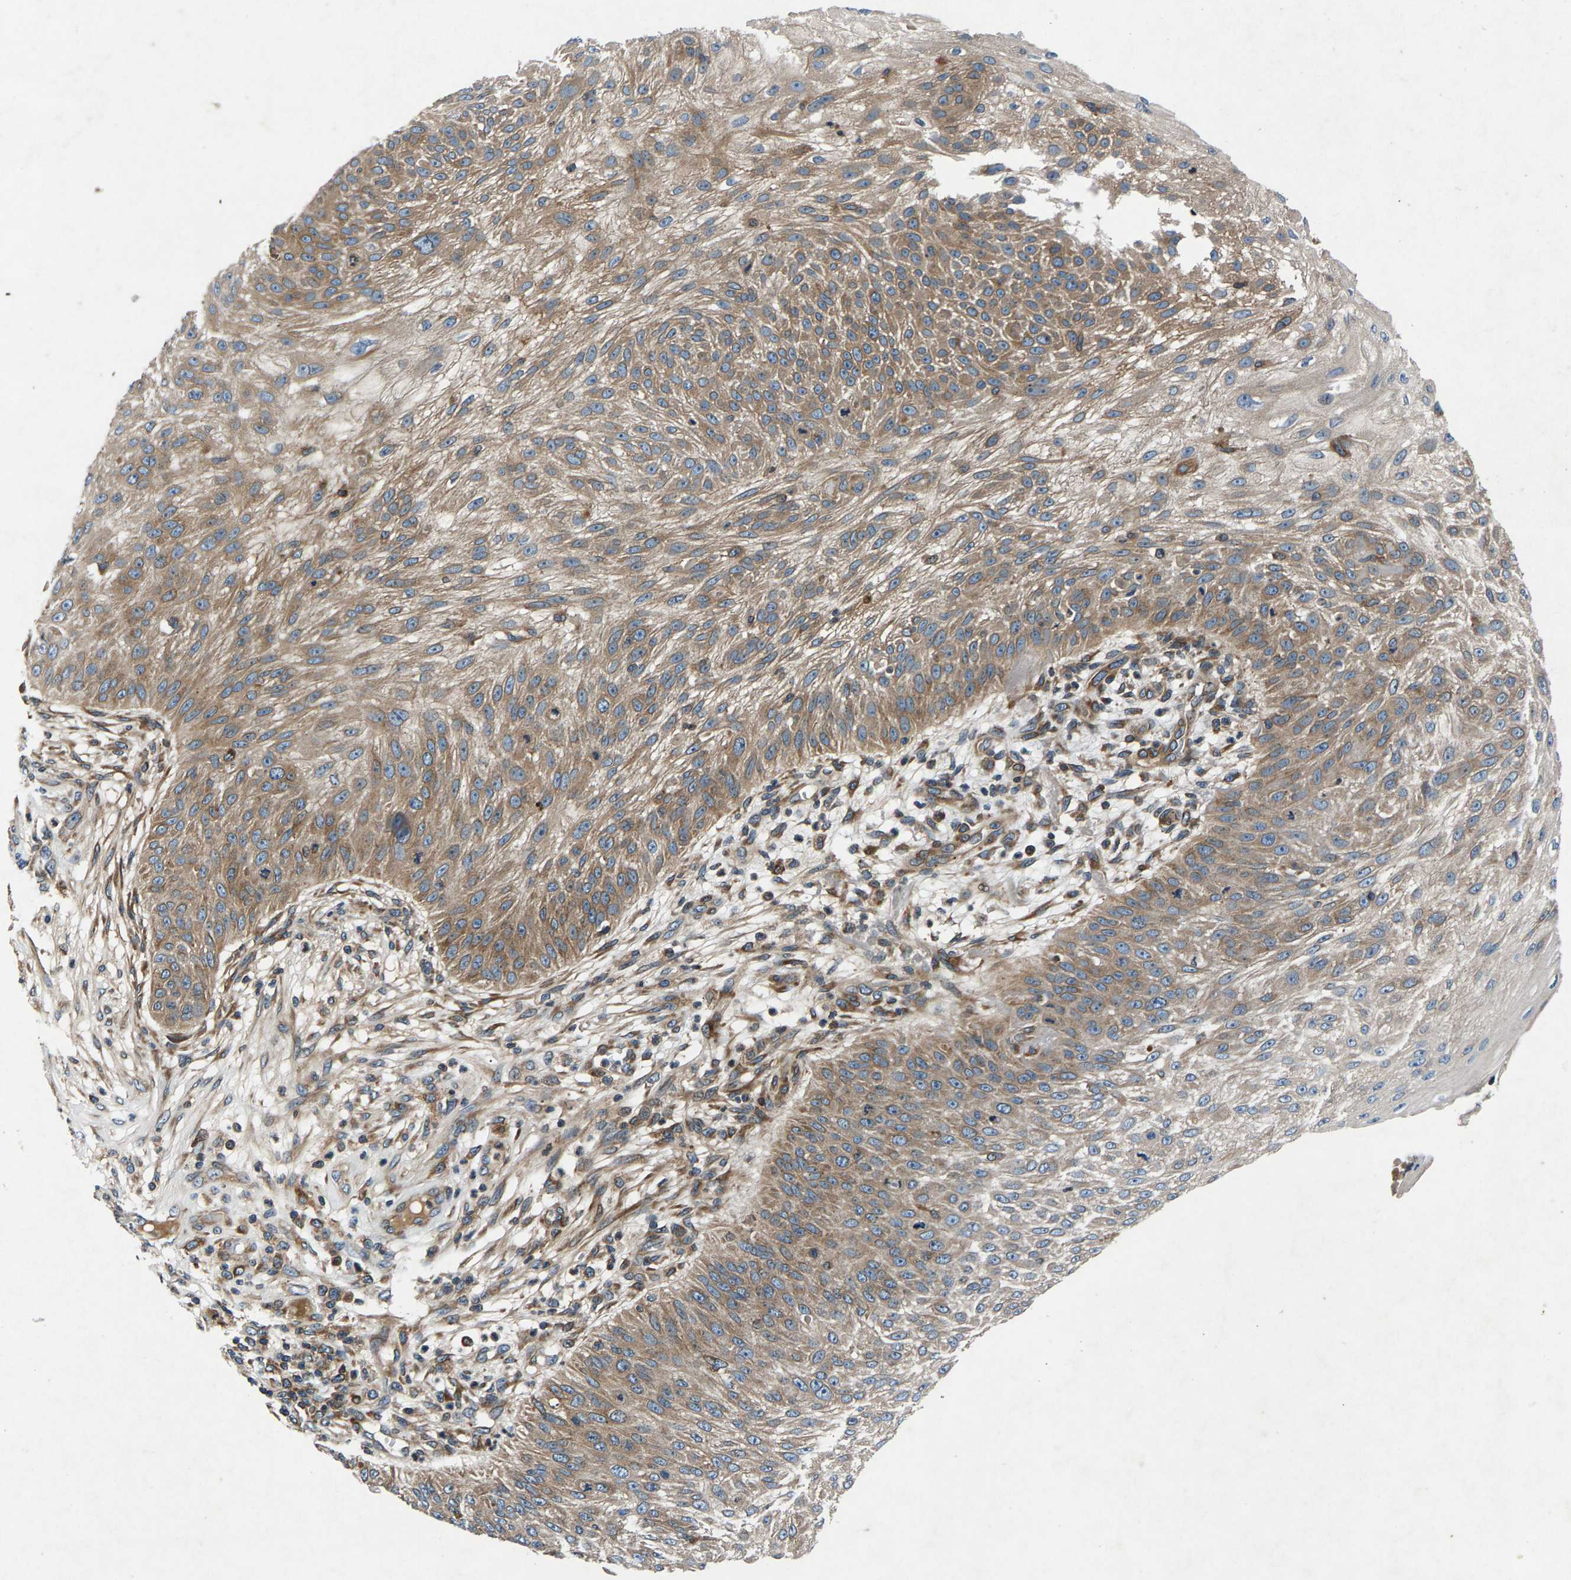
{"staining": {"intensity": "weak", "quantity": ">75%", "location": "cytoplasmic/membranous"}, "tissue": "skin cancer", "cell_type": "Tumor cells", "image_type": "cancer", "snomed": [{"axis": "morphology", "description": "Squamous cell carcinoma, NOS"}, {"axis": "topography", "description": "Skin"}], "caption": "Human skin cancer (squamous cell carcinoma) stained for a protein (brown) displays weak cytoplasmic/membranous positive expression in approximately >75% of tumor cells.", "gene": "LPCAT1", "patient": {"sex": "female", "age": 80}}